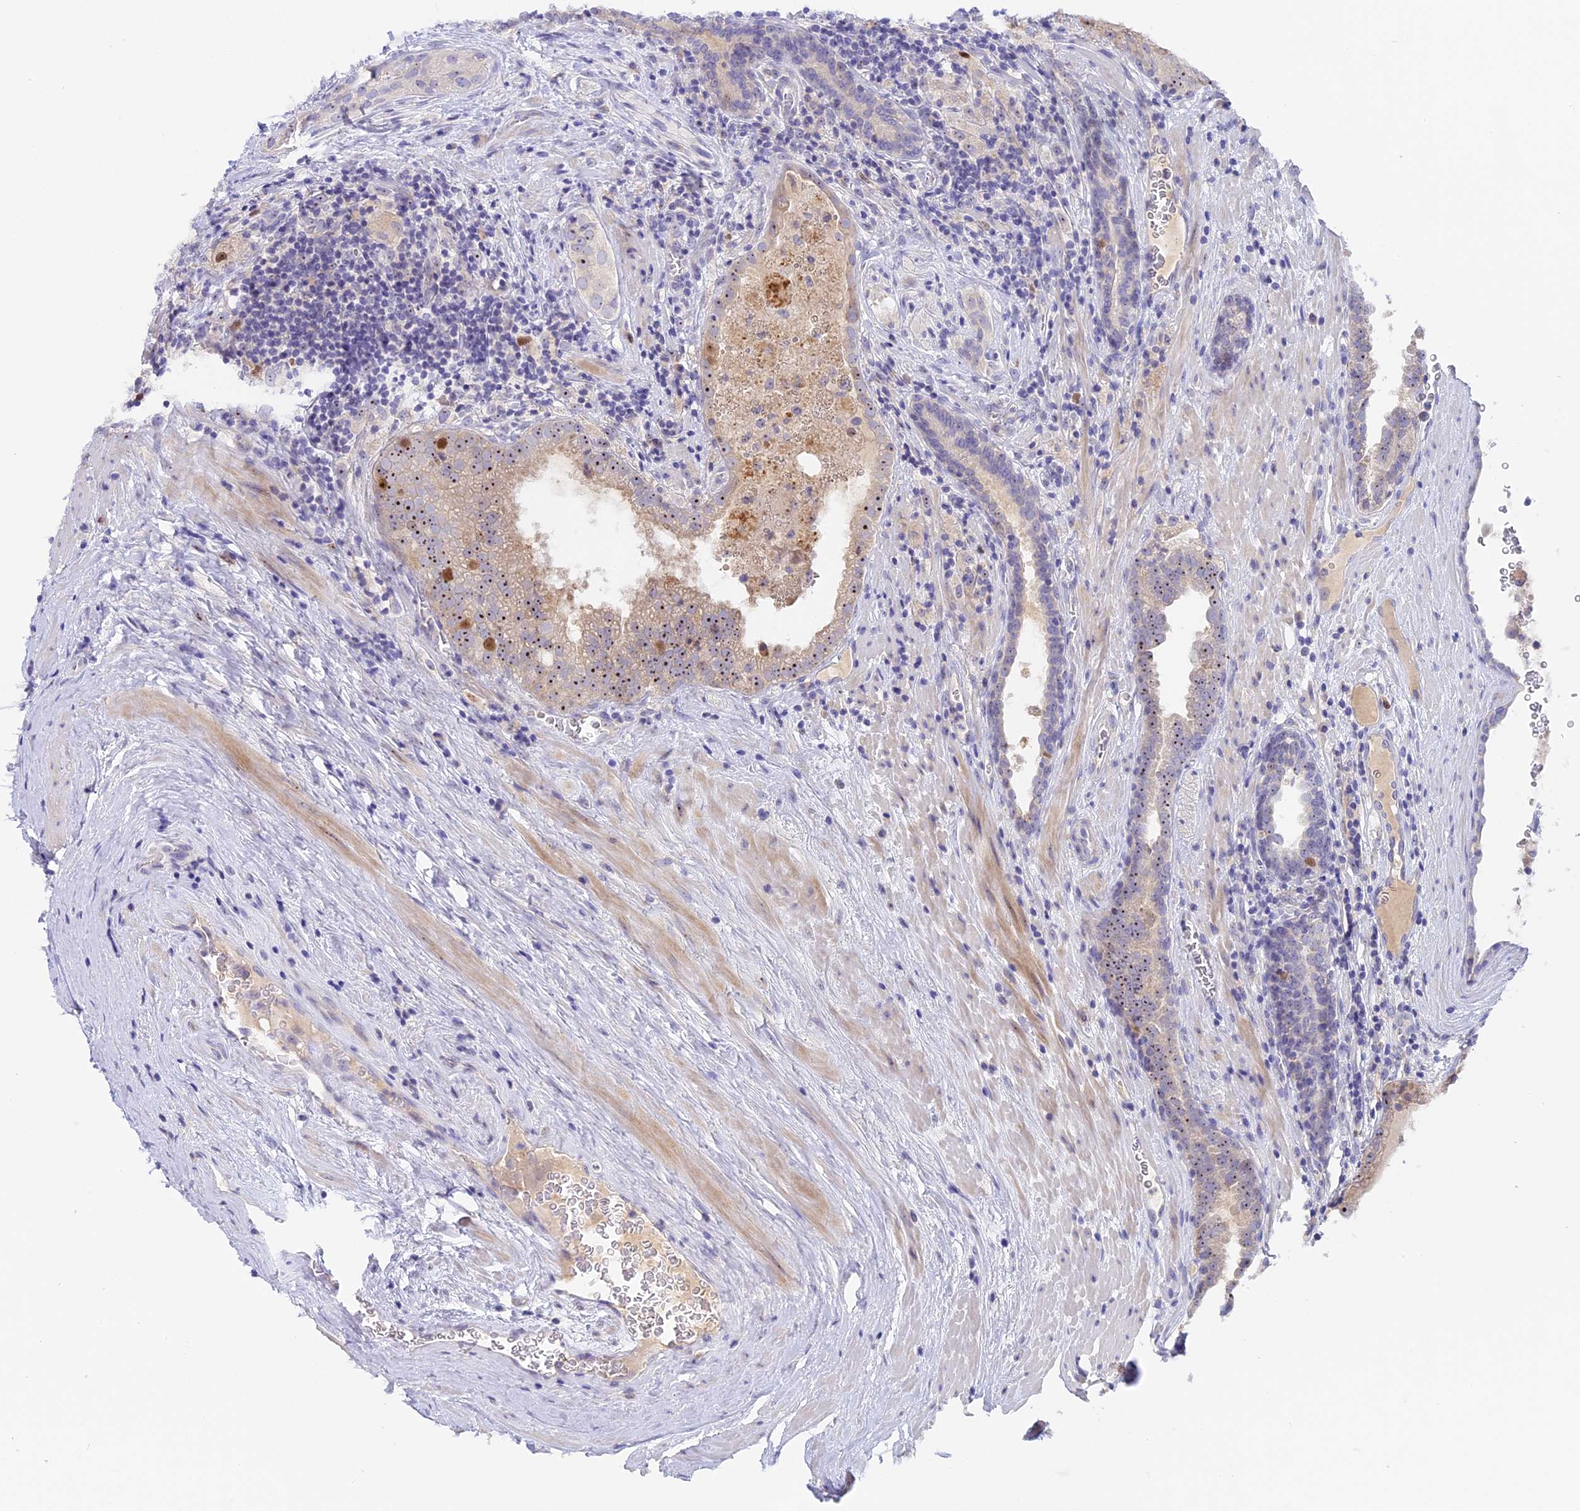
{"staining": {"intensity": "moderate", "quantity": ">75%", "location": "nuclear"}, "tissue": "prostate cancer", "cell_type": "Tumor cells", "image_type": "cancer", "snomed": [{"axis": "morphology", "description": "Adenocarcinoma, High grade"}, {"axis": "topography", "description": "Prostate"}], "caption": "Protein staining by immunohistochemistry (IHC) displays moderate nuclear expression in approximately >75% of tumor cells in high-grade adenocarcinoma (prostate). (DAB (3,3'-diaminobenzidine) IHC, brown staining for protein, blue staining for nuclei).", "gene": "RAD51", "patient": {"sex": "male", "age": 68}}